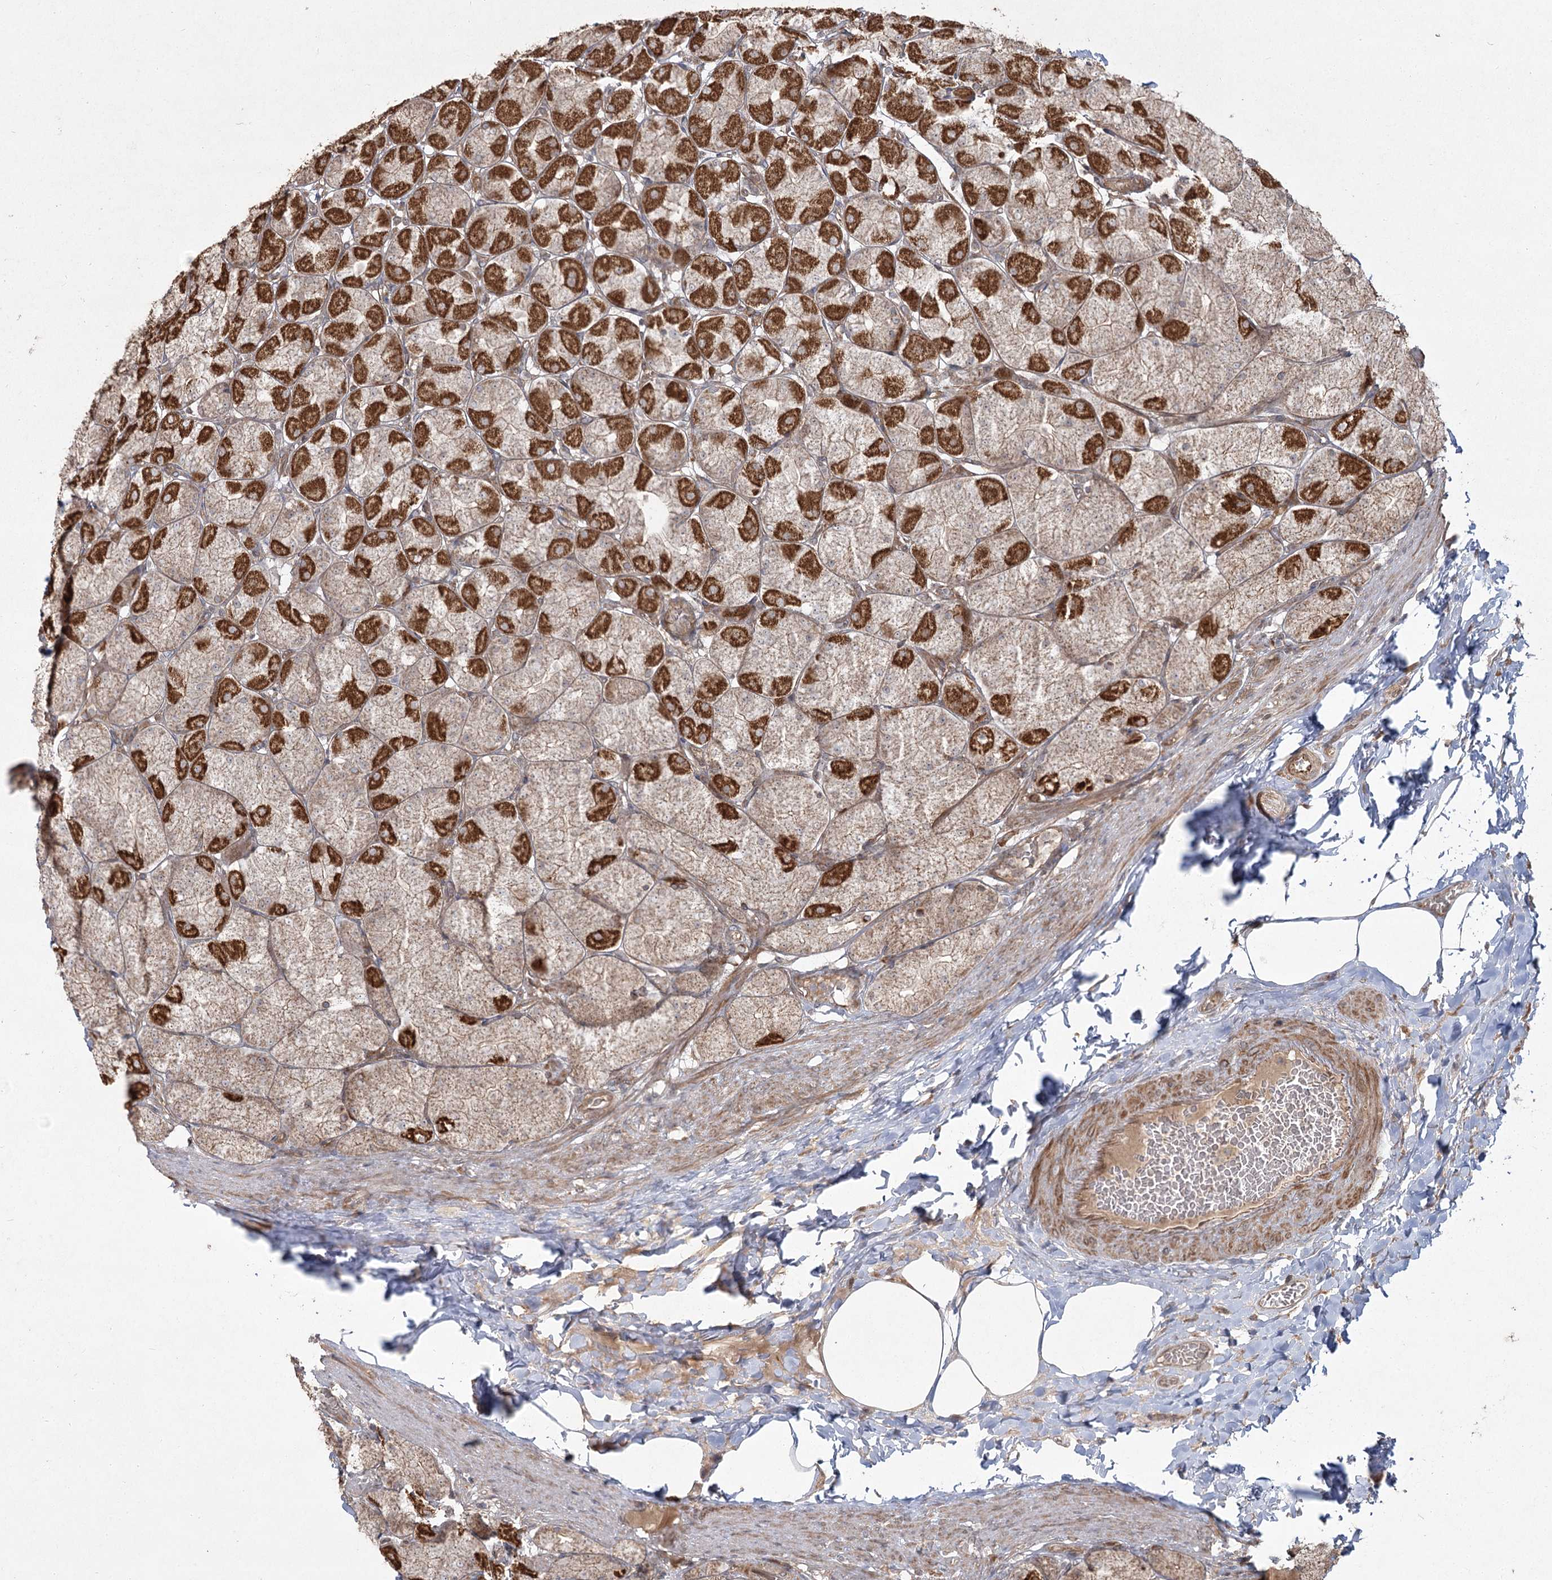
{"staining": {"intensity": "strong", "quantity": ">75%", "location": "cytoplasmic/membranous"}, "tissue": "stomach", "cell_type": "Glandular cells", "image_type": "normal", "snomed": [{"axis": "morphology", "description": "Normal tissue, NOS"}, {"axis": "topography", "description": "Stomach, upper"}], "caption": "Glandular cells demonstrate strong cytoplasmic/membranous expression in approximately >75% of cells in benign stomach. The protein of interest is shown in brown color, while the nuclei are stained blue.", "gene": "CPLANE1", "patient": {"sex": "female", "age": 56}}